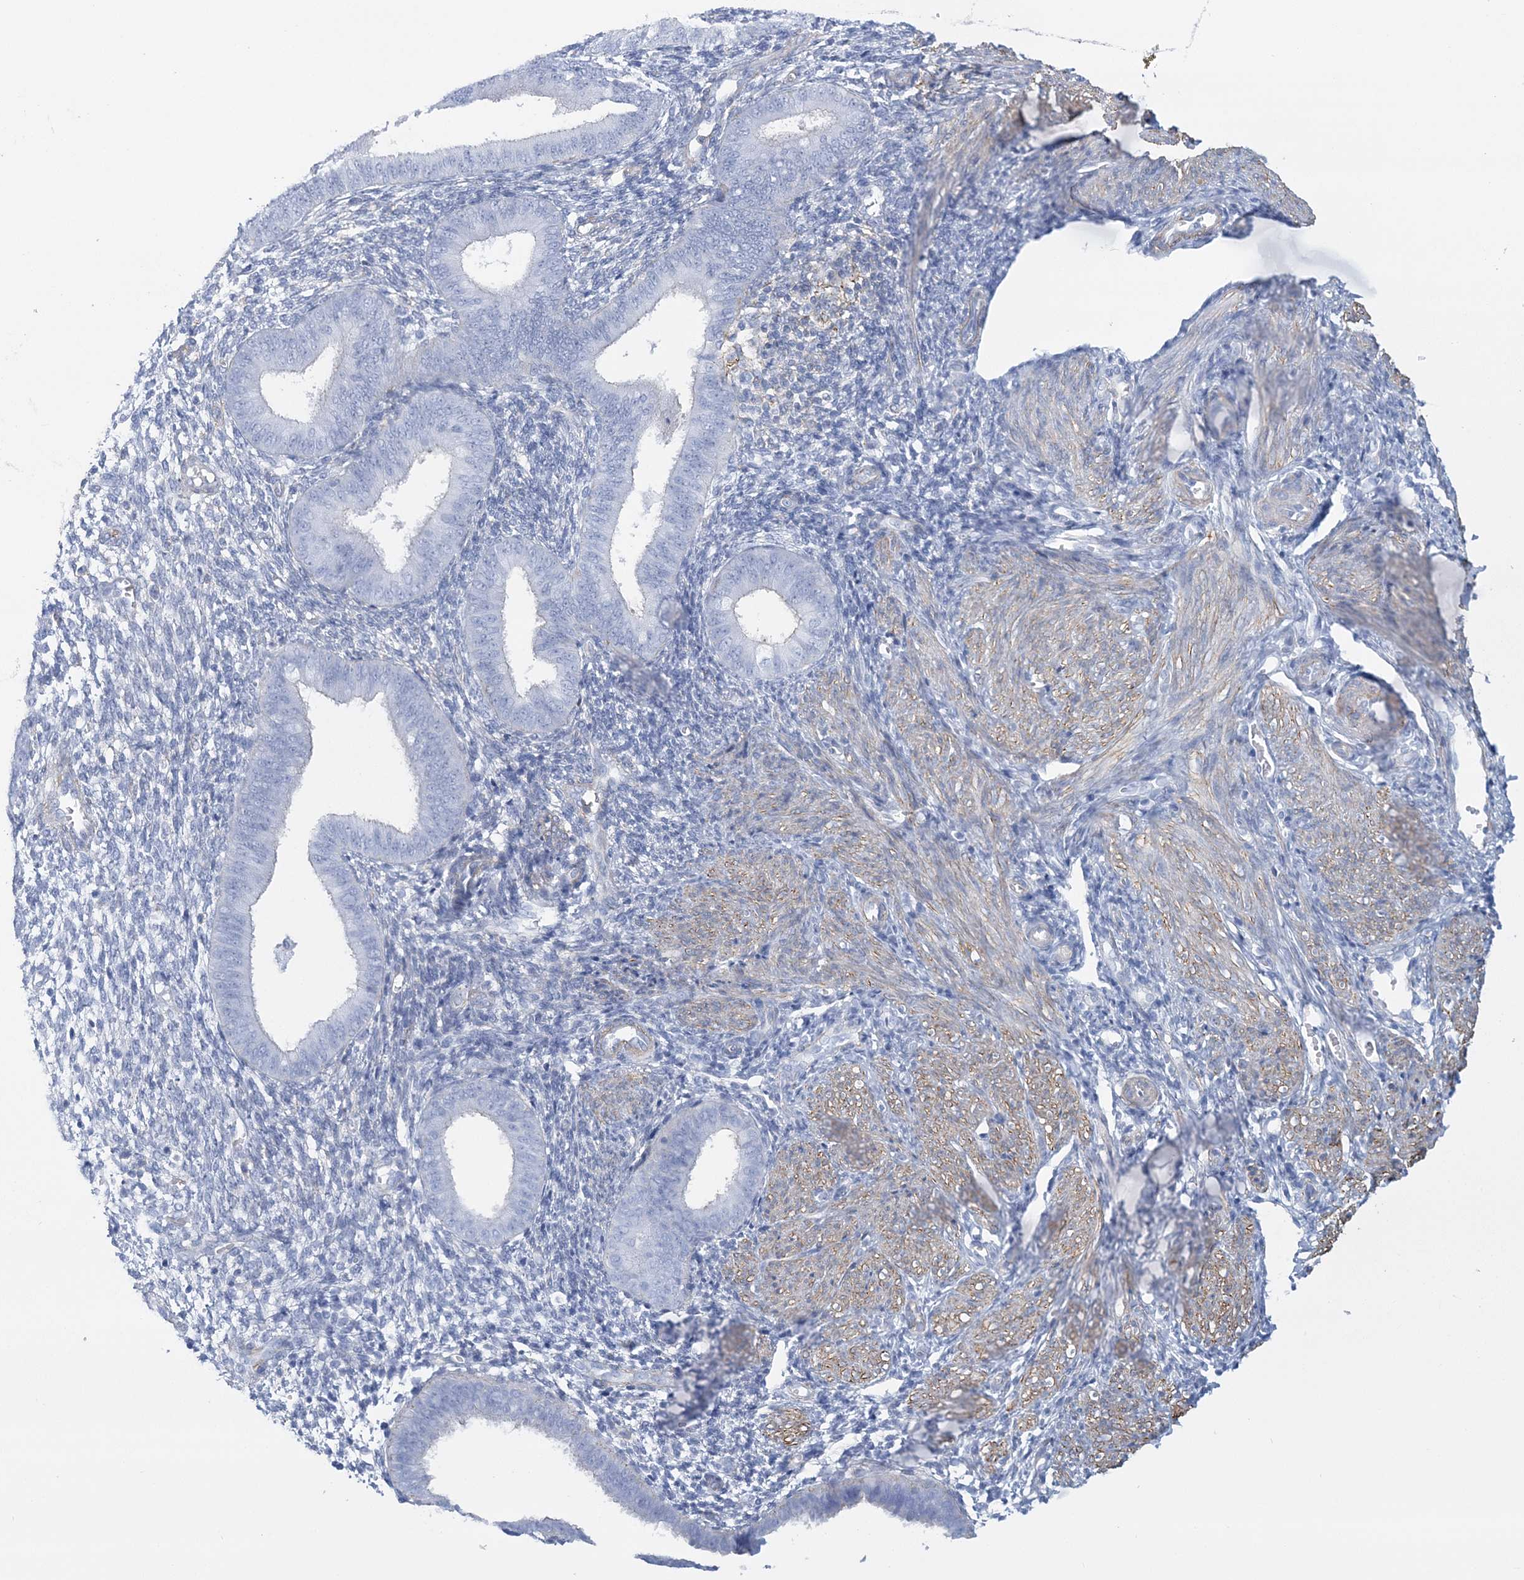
{"staining": {"intensity": "negative", "quantity": "none", "location": "none"}, "tissue": "endometrium", "cell_type": "Cells in endometrial stroma", "image_type": "normal", "snomed": [{"axis": "morphology", "description": "Normal tissue, NOS"}, {"axis": "topography", "description": "Uterus"}, {"axis": "topography", "description": "Endometrium"}], "caption": "Cells in endometrial stroma show no significant protein expression in unremarkable endometrium.", "gene": "C11orf21", "patient": {"sex": "female", "age": 48}}